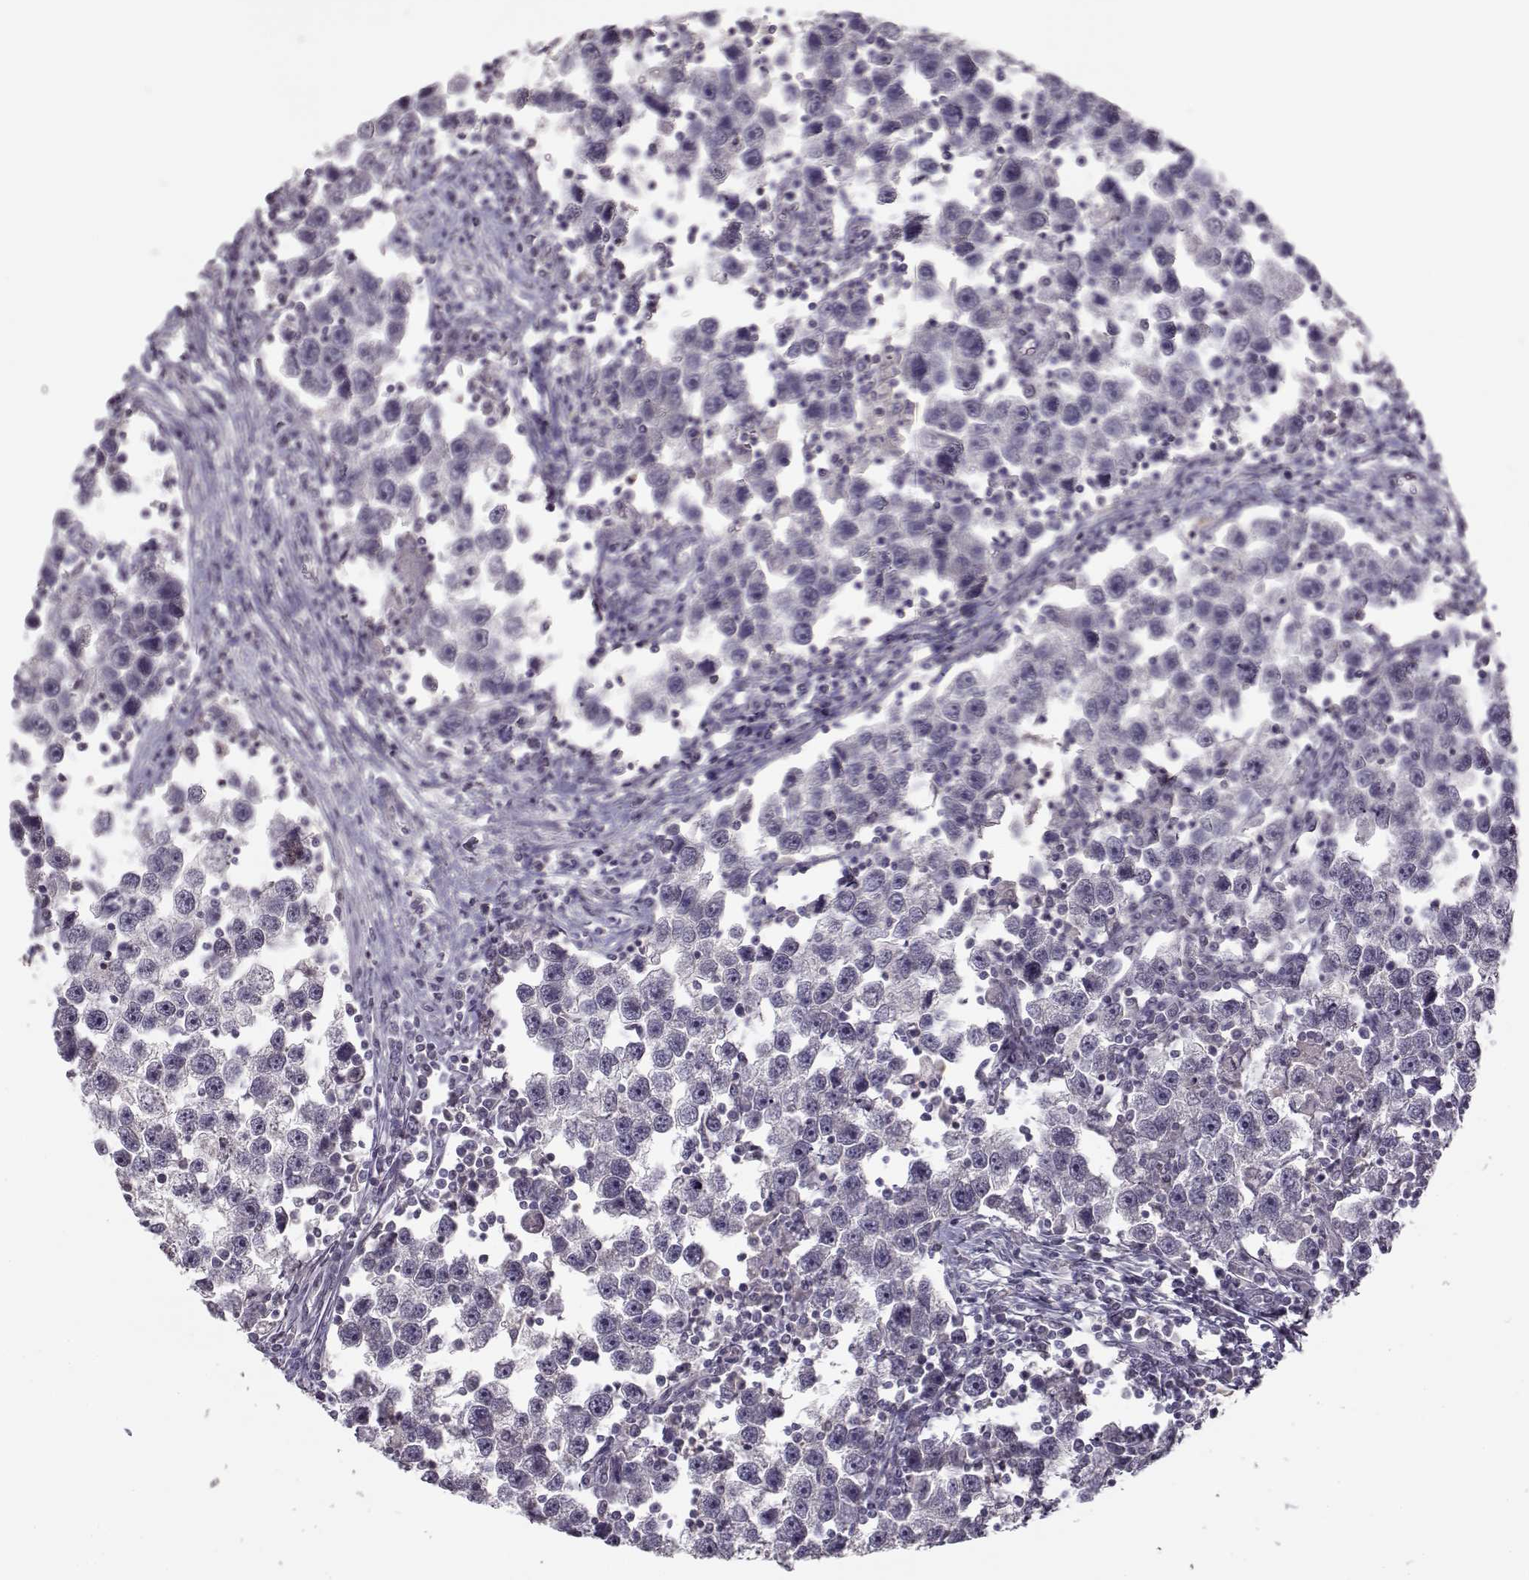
{"staining": {"intensity": "negative", "quantity": "none", "location": "none"}, "tissue": "testis cancer", "cell_type": "Tumor cells", "image_type": "cancer", "snomed": [{"axis": "morphology", "description": "Seminoma, NOS"}, {"axis": "topography", "description": "Testis"}], "caption": "Immunohistochemical staining of human testis cancer exhibits no significant staining in tumor cells.", "gene": "UROC1", "patient": {"sex": "male", "age": 30}}